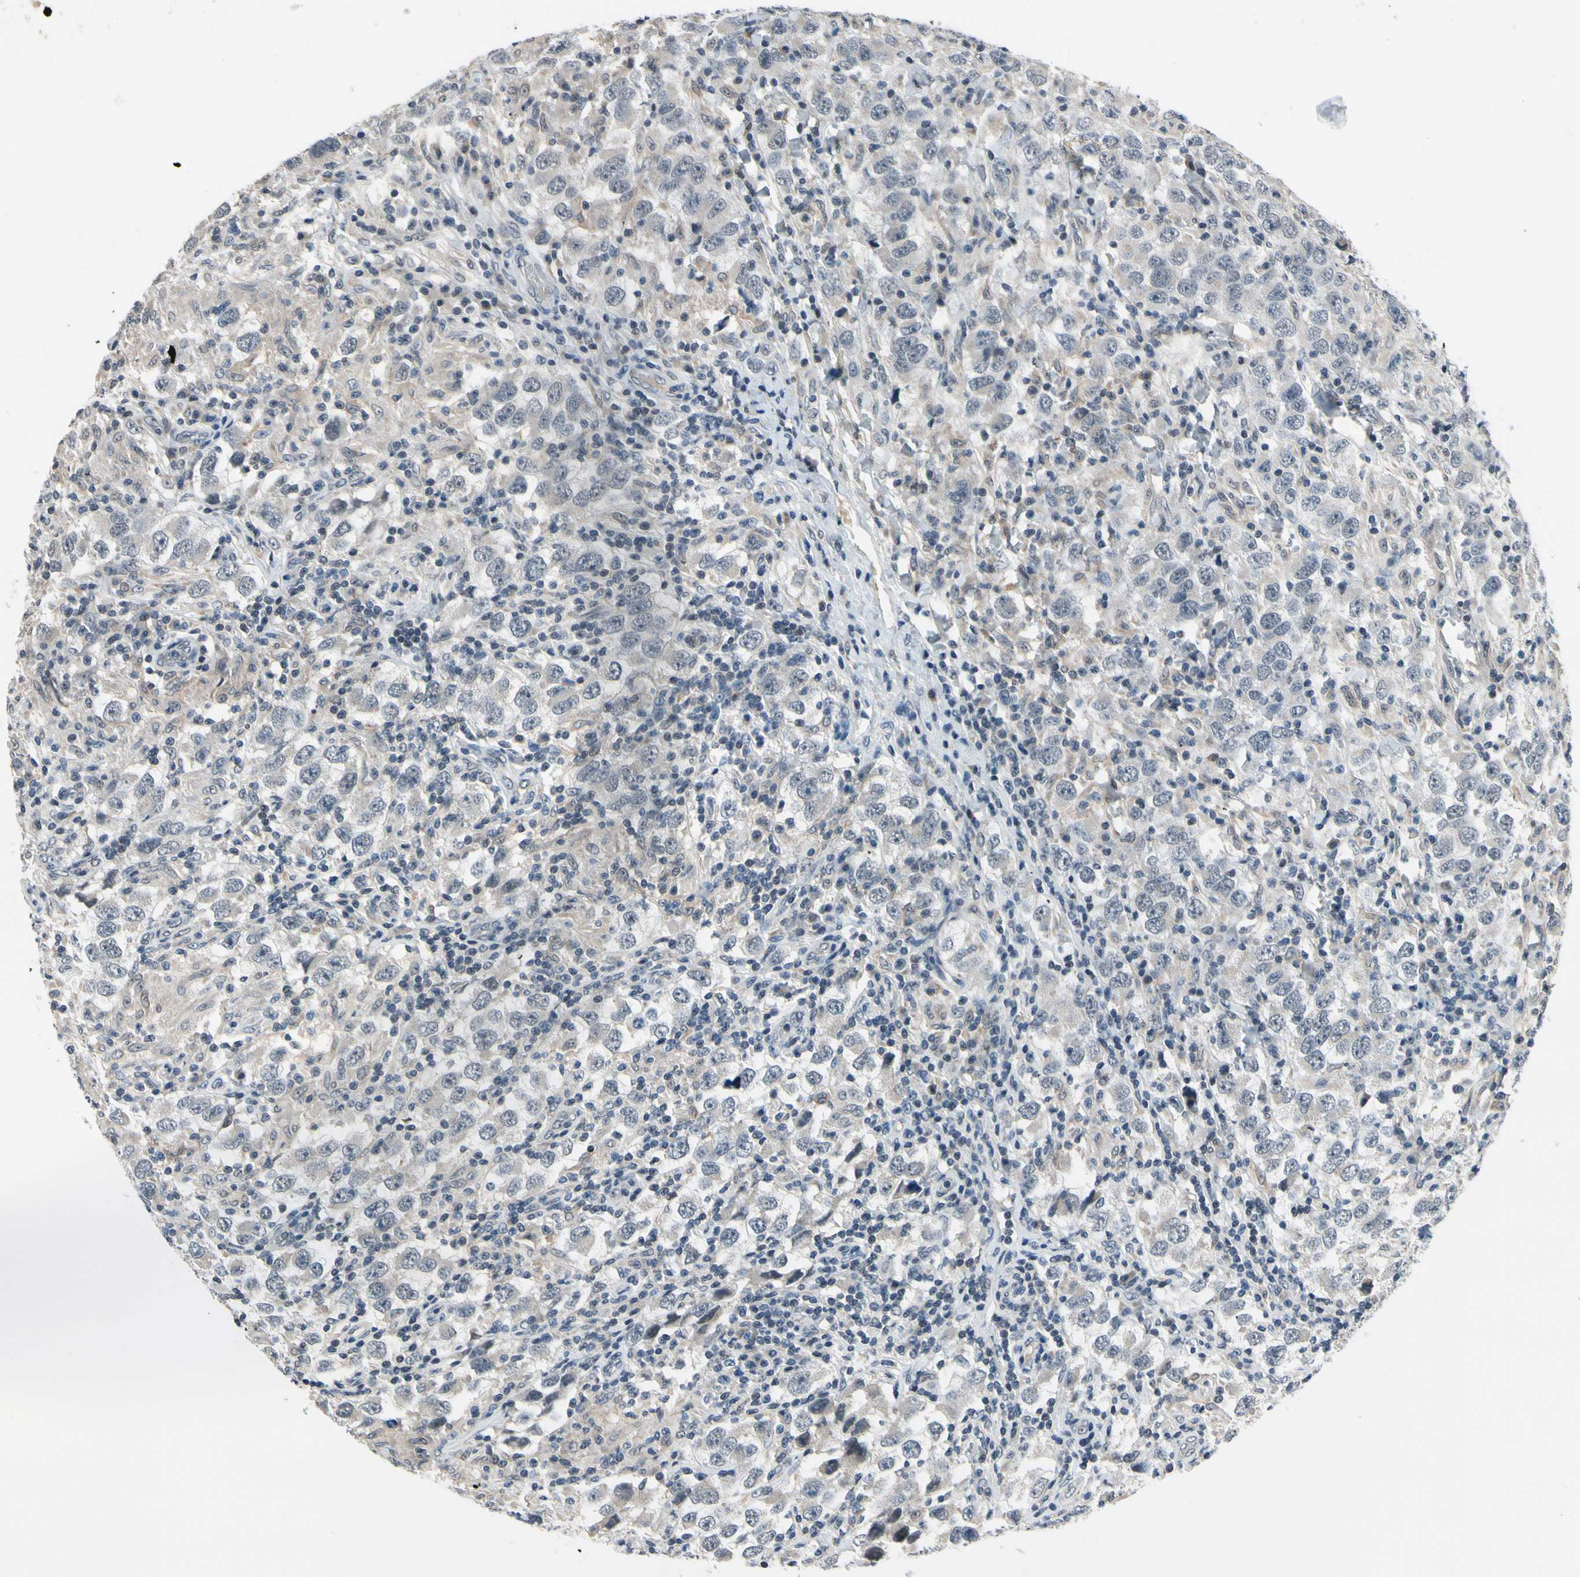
{"staining": {"intensity": "negative", "quantity": "none", "location": "none"}, "tissue": "testis cancer", "cell_type": "Tumor cells", "image_type": "cancer", "snomed": [{"axis": "morphology", "description": "Carcinoma, Embryonal, NOS"}, {"axis": "topography", "description": "Testis"}], "caption": "The histopathology image displays no significant staining in tumor cells of testis cancer.", "gene": "TAF12", "patient": {"sex": "male", "age": 21}}